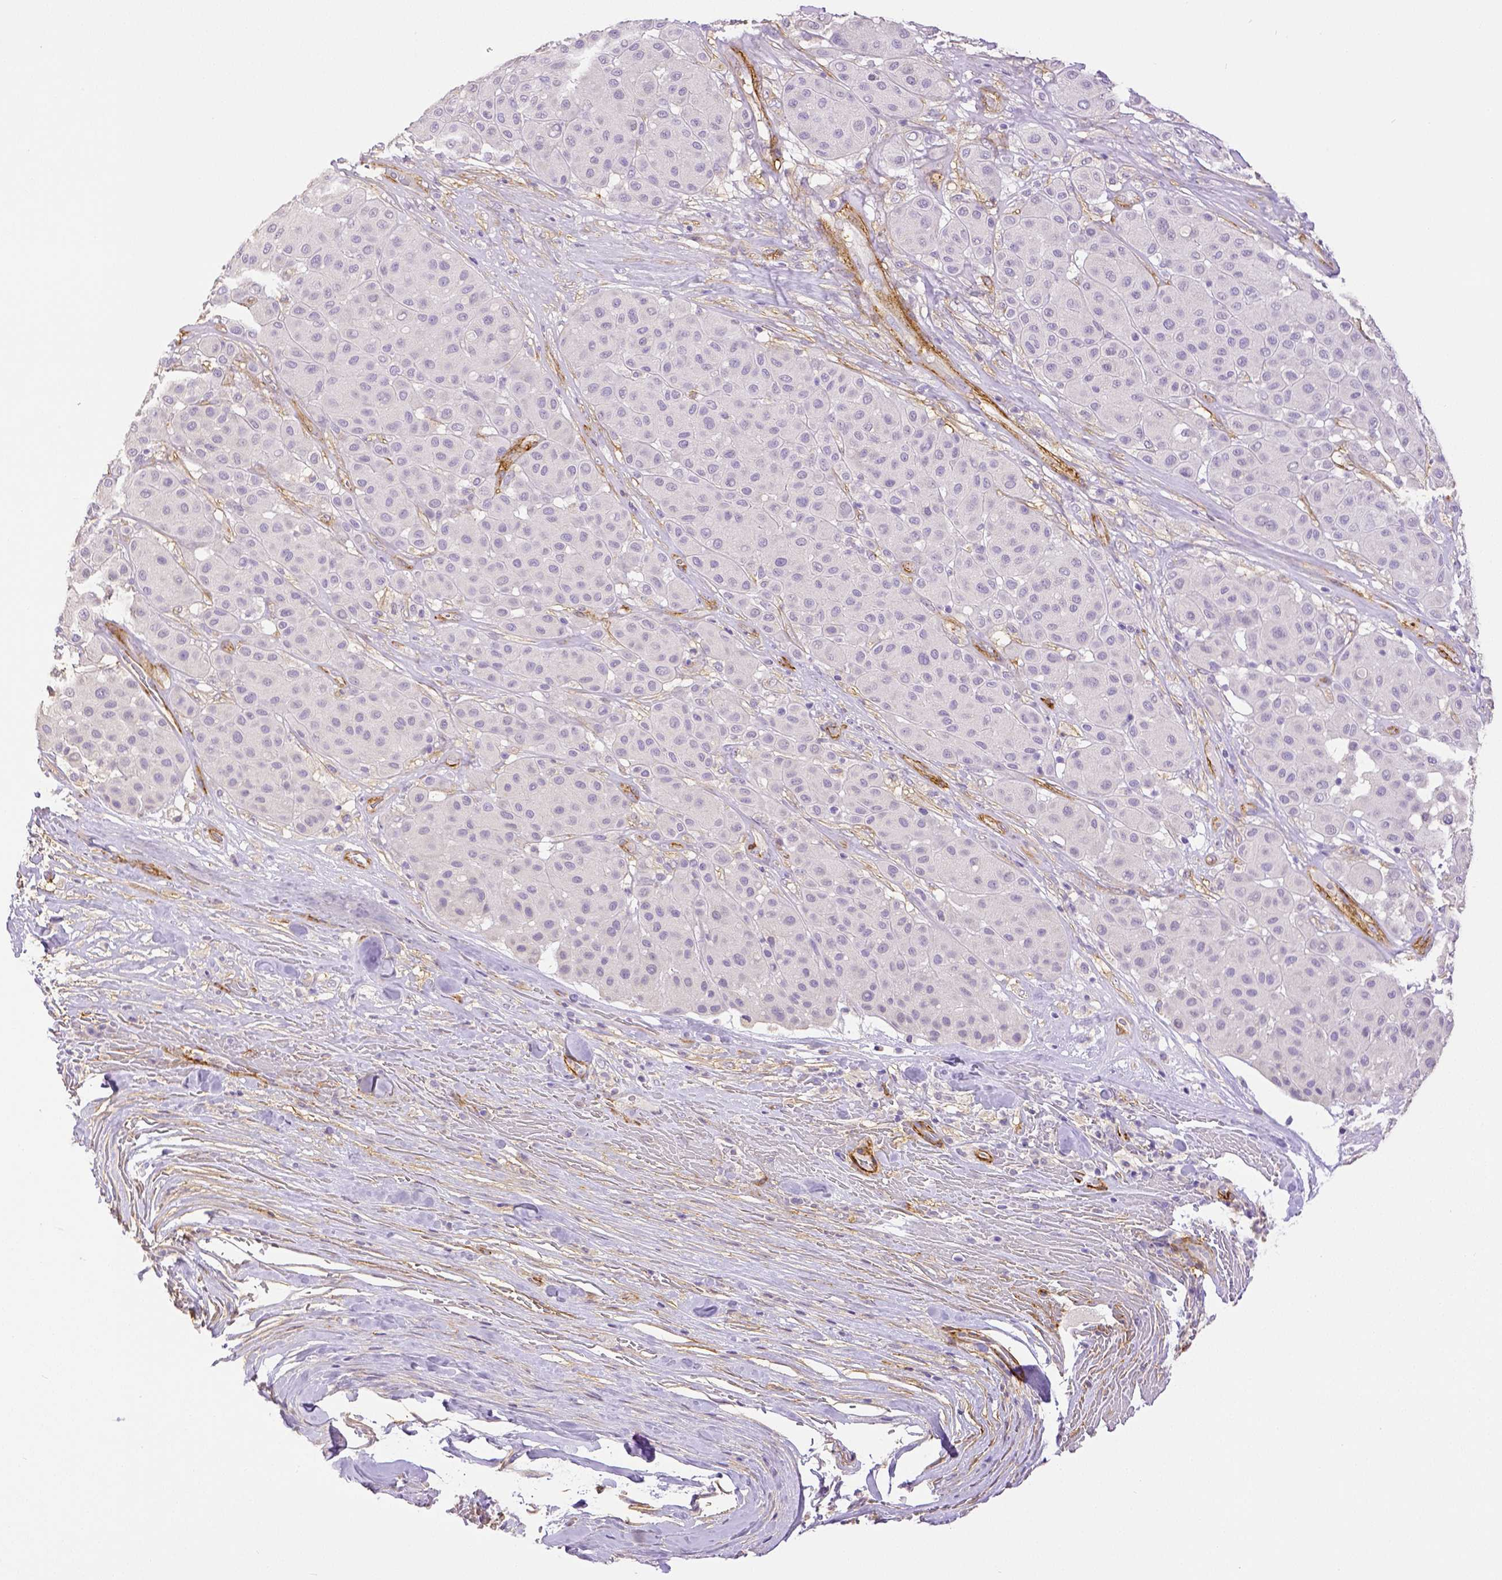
{"staining": {"intensity": "negative", "quantity": "none", "location": "none"}, "tissue": "melanoma", "cell_type": "Tumor cells", "image_type": "cancer", "snomed": [{"axis": "morphology", "description": "Malignant melanoma, Metastatic site"}, {"axis": "topography", "description": "Smooth muscle"}], "caption": "High power microscopy histopathology image of an immunohistochemistry (IHC) histopathology image of melanoma, revealing no significant staining in tumor cells.", "gene": "THY1", "patient": {"sex": "male", "age": 41}}